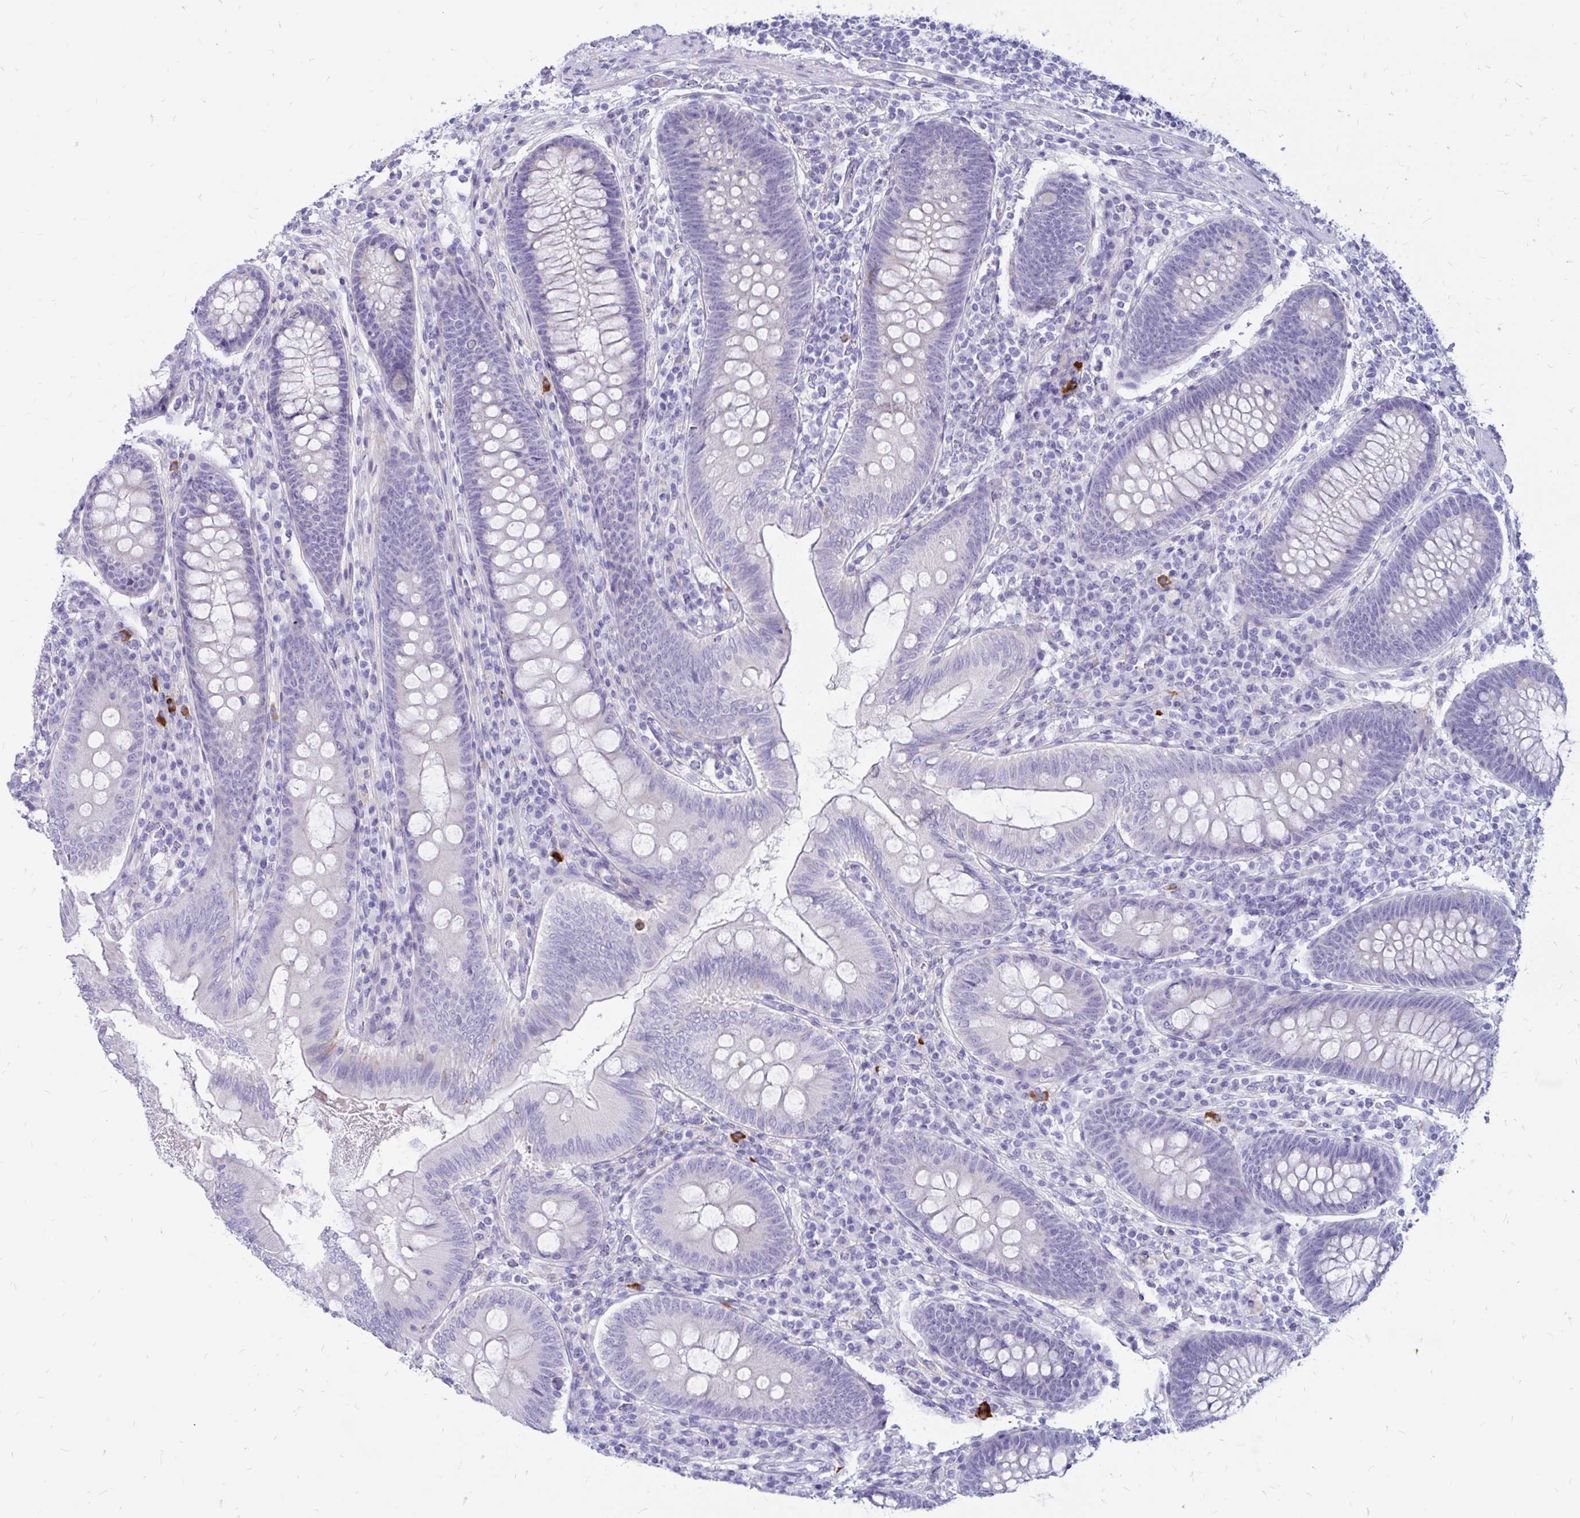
{"staining": {"intensity": "negative", "quantity": "none", "location": "none"}, "tissue": "appendix", "cell_type": "Glandular cells", "image_type": "normal", "snomed": [{"axis": "morphology", "description": "Normal tissue, NOS"}, {"axis": "topography", "description": "Appendix"}], "caption": "High magnification brightfield microscopy of benign appendix stained with DAB (3,3'-diaminobenzidine) (brown) and counterstained with hematoxylin (blue): glandular cells show no significant staining.", "gene": "IGSF5", "patient": {"sex": "male", "age": 71}}